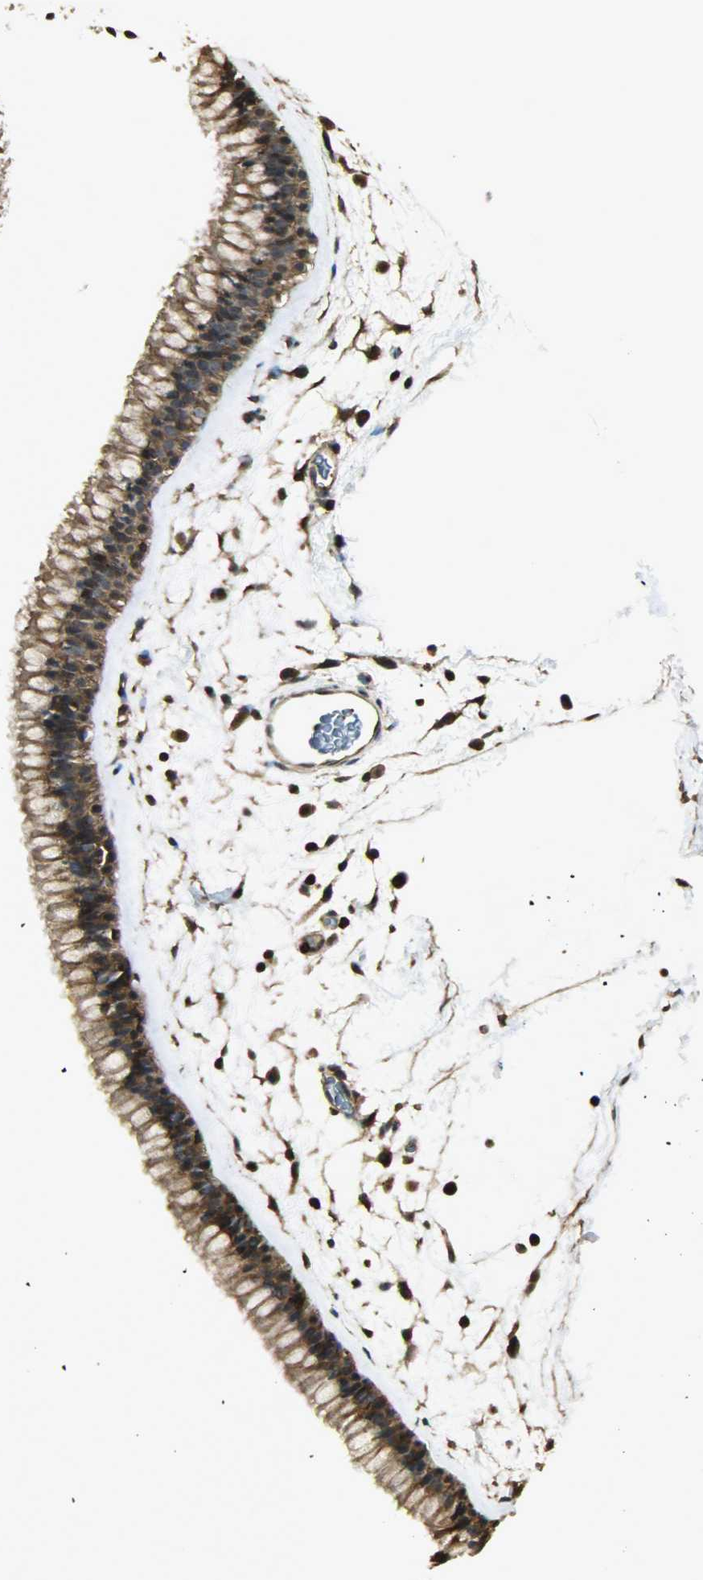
{"staining": {"intensity": "strong", "quantity": ">75%", "location": "cytoplasmic/membranous,nuclear"}, "tissue": "nasopharynx", "cell_type": "Respiratory epithelial cells", "image_type": "normal", "snomed": [{"axis": "morphology", "description": "Normal tissue, NOS"}, {"axis": "morphology", "description": "Inflammation, NOS"}, {"axis": "topography", "description": "Nasopharynx"}], "caption": "IHC (DAB (3,3'-diaminobenzidine)) staining of unremarkable human nasopharynx displays strong cytoplasmic/membranous,nuclear protein staining in about >75% of respiratory epithelial cells.", "gene": "YWHAZ", "patient": {"sex": "male", "age": 48}}